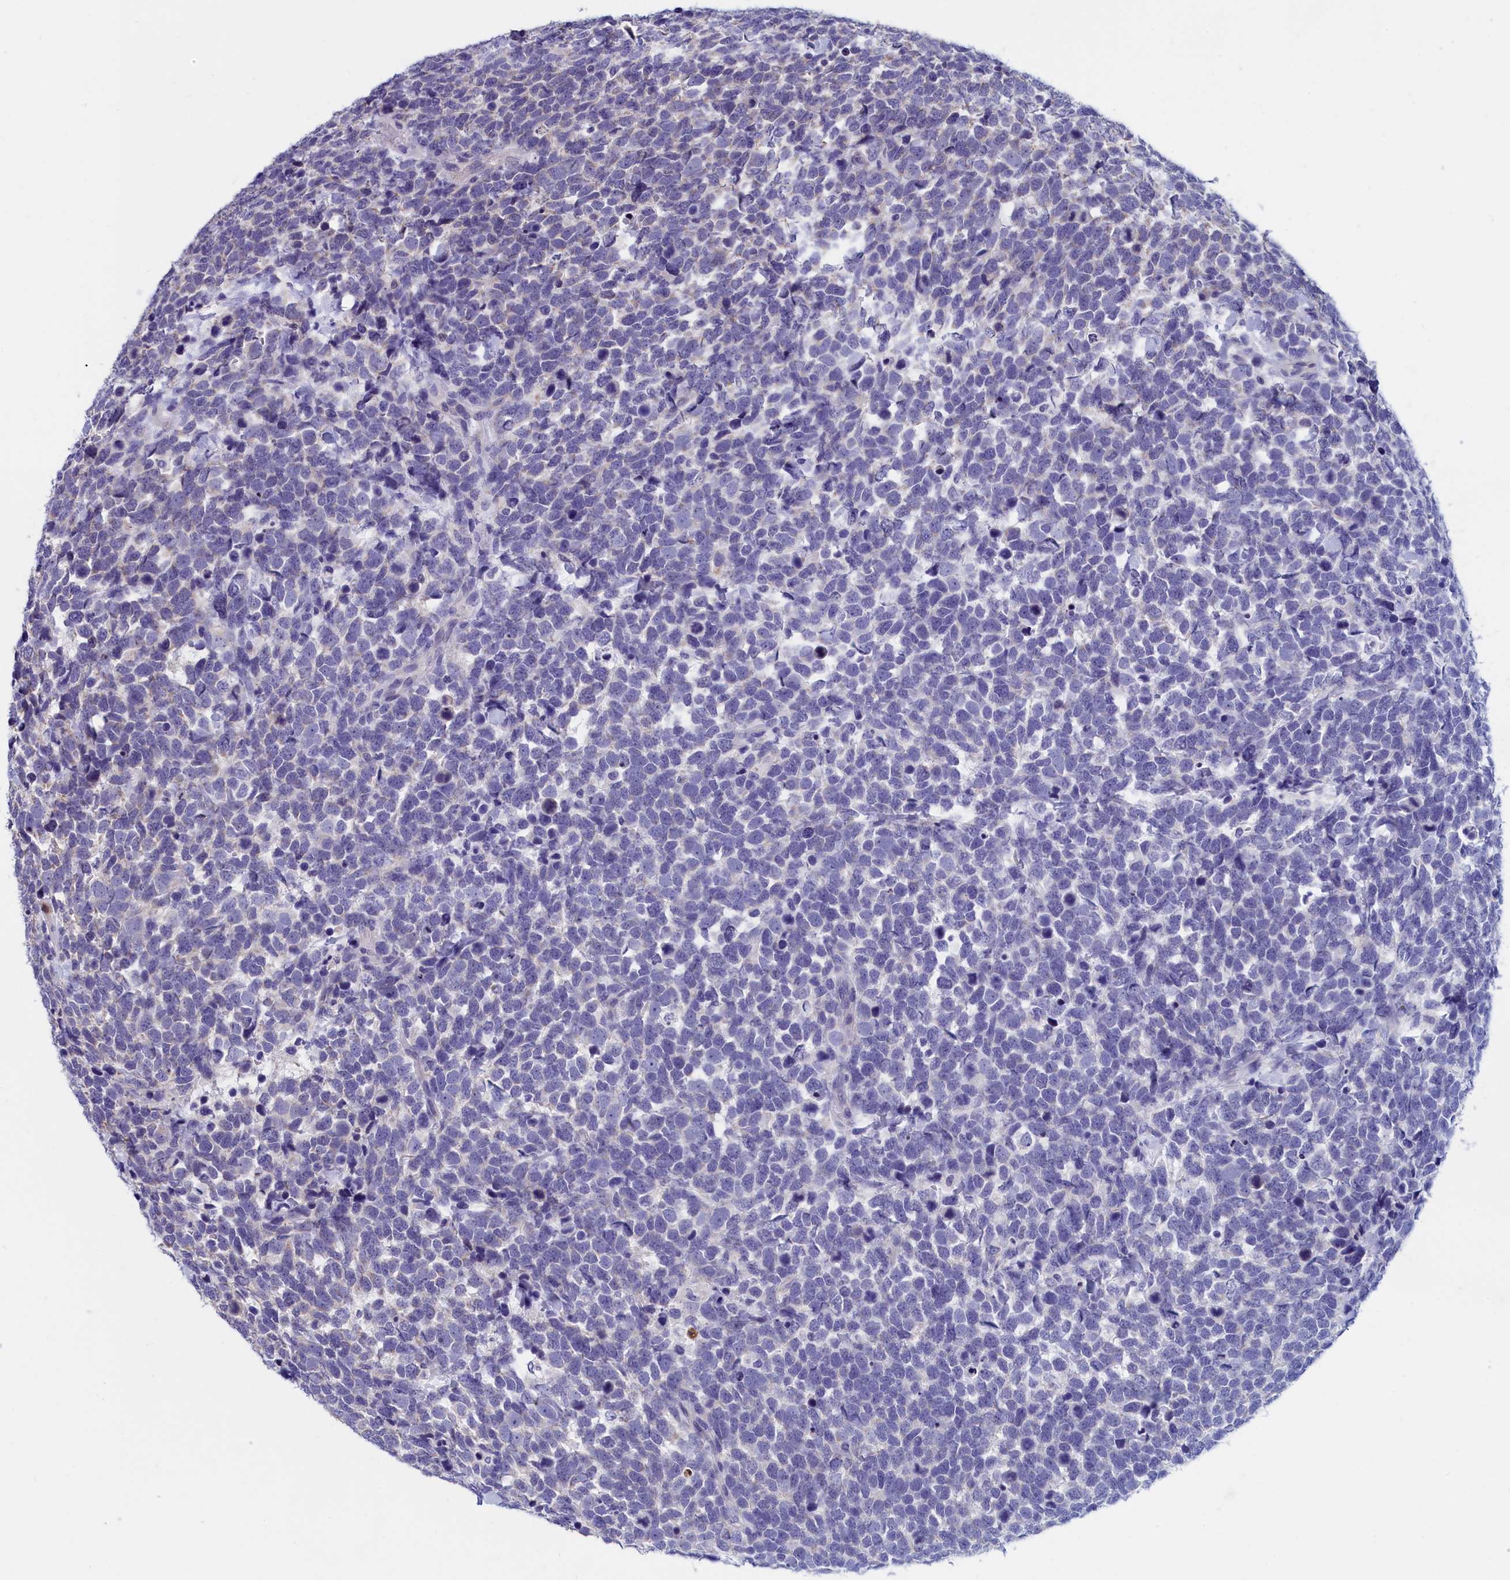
{"staining": {"intensity": "negative", "quantity": "none", "location": "none"}, "tissue": "urothelial cancer", "cell_type": "Tumor cells", "image_type": "cancer", "snomed": [{"axis": "morphology", "description": "Urothelial carcinoma, High grade"}, {"axis": "topography", "description": "Urinary bladder"}], "caption": "Immunohistochemistry histopathology image of human urothelial carcinoma (high-grade) stained for a protein (brown), which reveals no staining in tumor cells.", "gene": "EPB41L4B", "patient": {"sex": "female", "age": 82}}